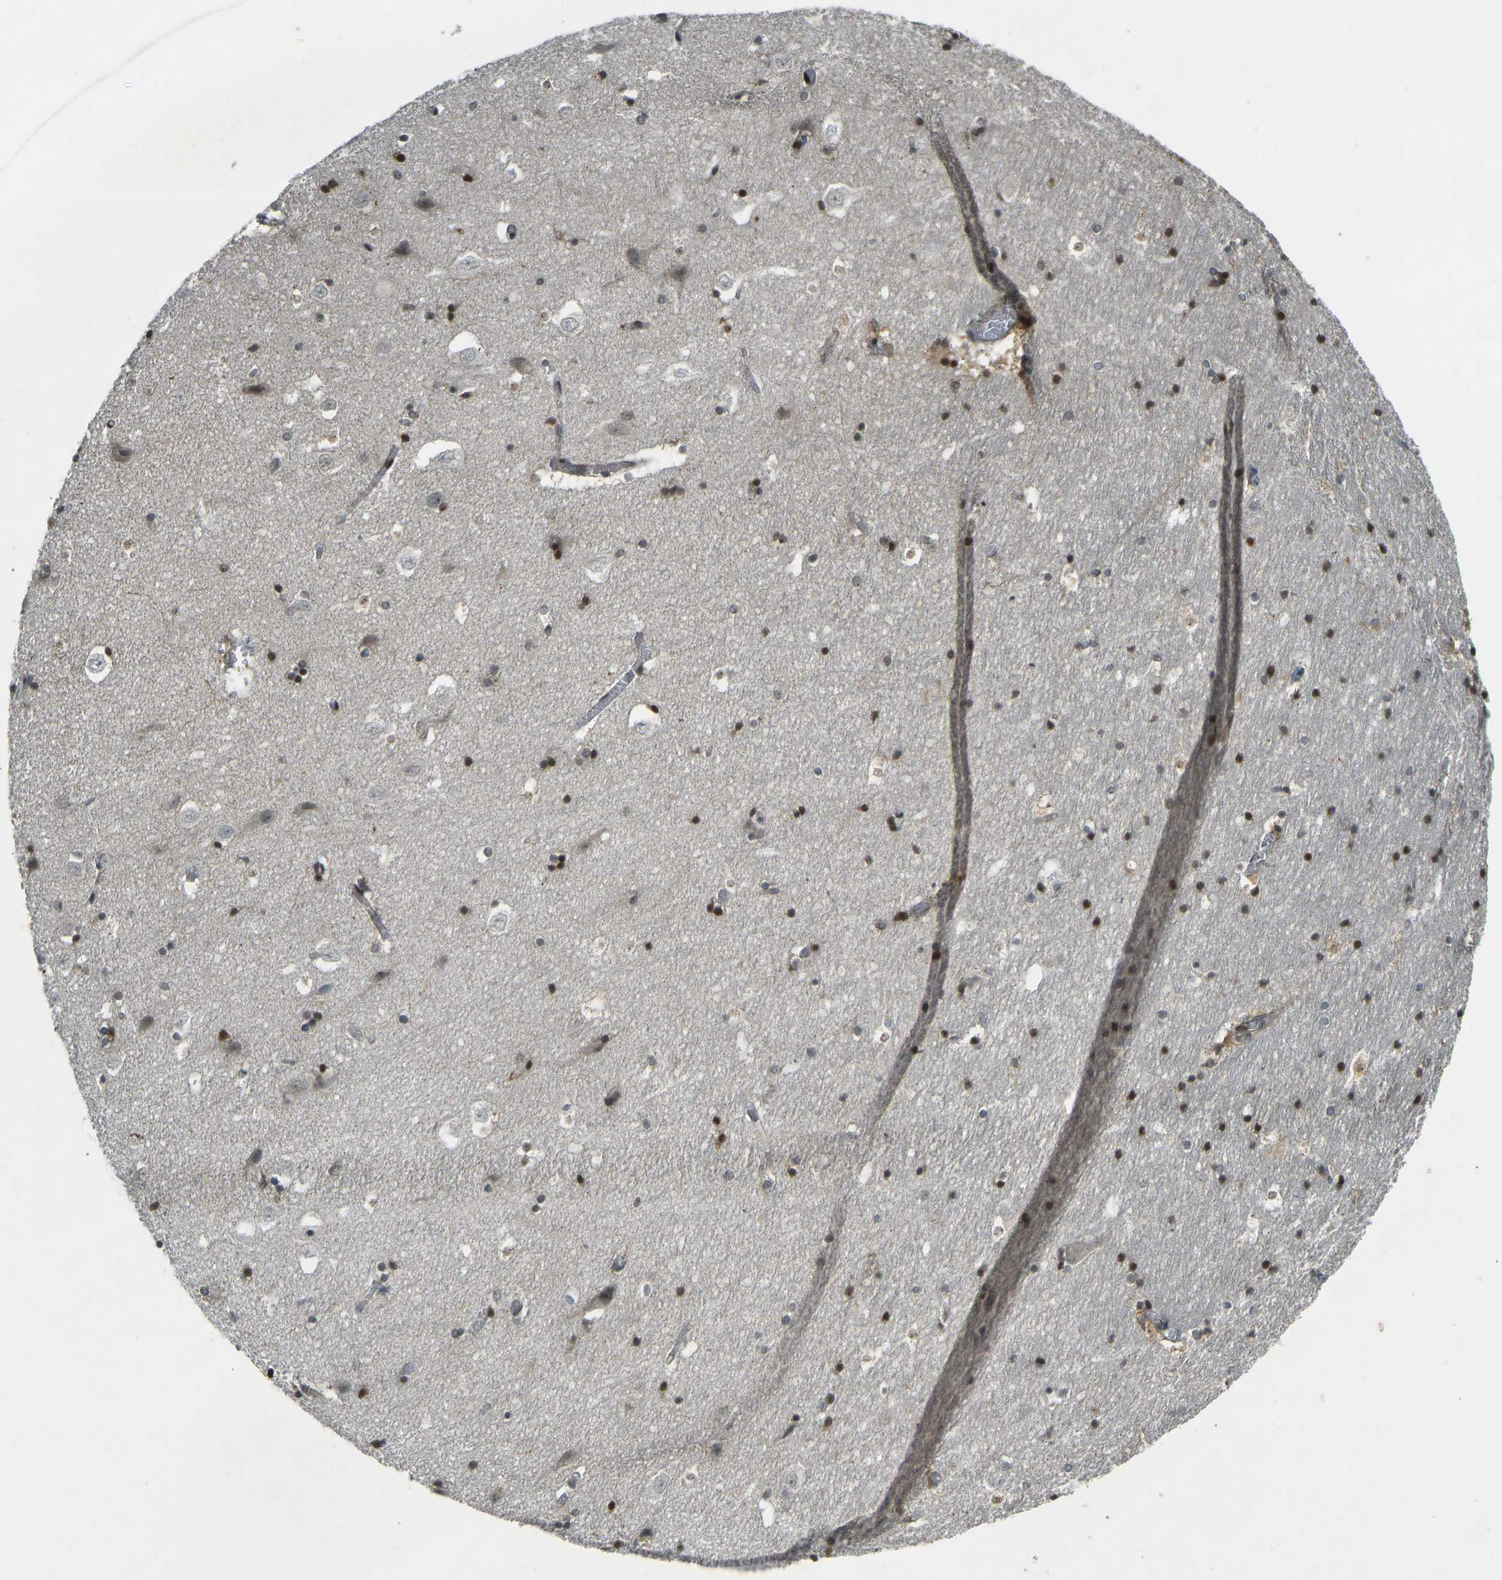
{"staining": {"intensity": "strong", "quantity": "25%-75%", "location": "nuclear"}, "tissue": "hippocampus", "cell_type": "Glial cells", "image_type": "normal", "snomed": [{"axis": "morphology", "description": "Normal tissue, NOS"}, {"axis": "topography", "description": "Hippocampus"}], "caption": "Brown immunohistochemical staining in benign hippocampus demonstrates strong nuclear staining in approximately 25%-75% of glial cells.", "gene": "SVOPL", "patient": {"sex": "male", "age": 45}}